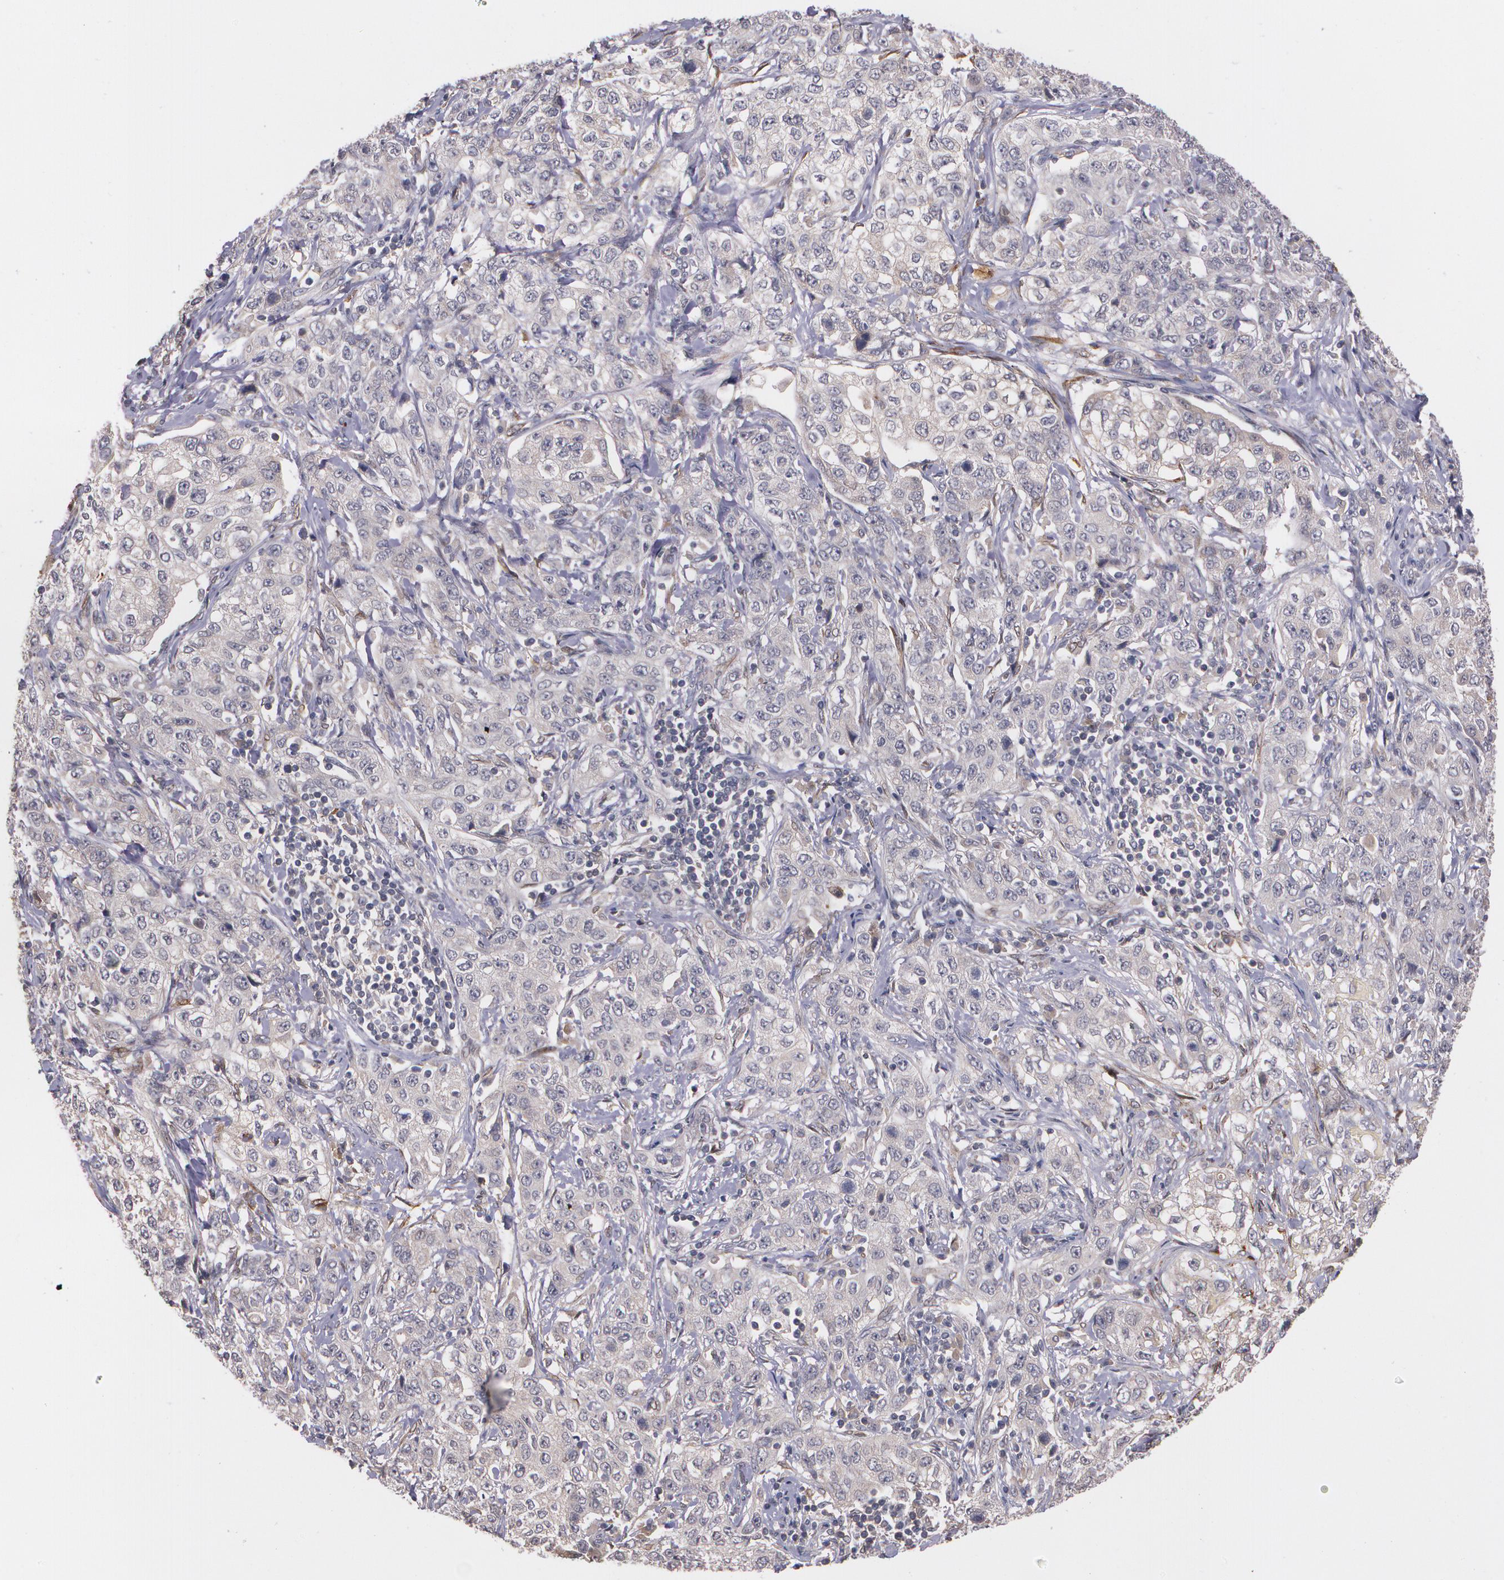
{"staining": {"intensity": "negative", "quantity": "none", "location": "none"}, "tissue": "stomach cancer", "cell_type": "Tumor cells", "image_type": "cancer", "snomed": [{"axis": "morphology", "description": "Adenocarcinoma, NOS"}, {"axis": "topography", "description": "Stomach"}], "caption": "IHC histopathology image of neoplastic tissue: human stomach adenocarcinoma stained with DAB shows no significant protein positivity in tumor cells.", "gene": "IFNGR2", "patient": {"sex": "male", "age": 48}}